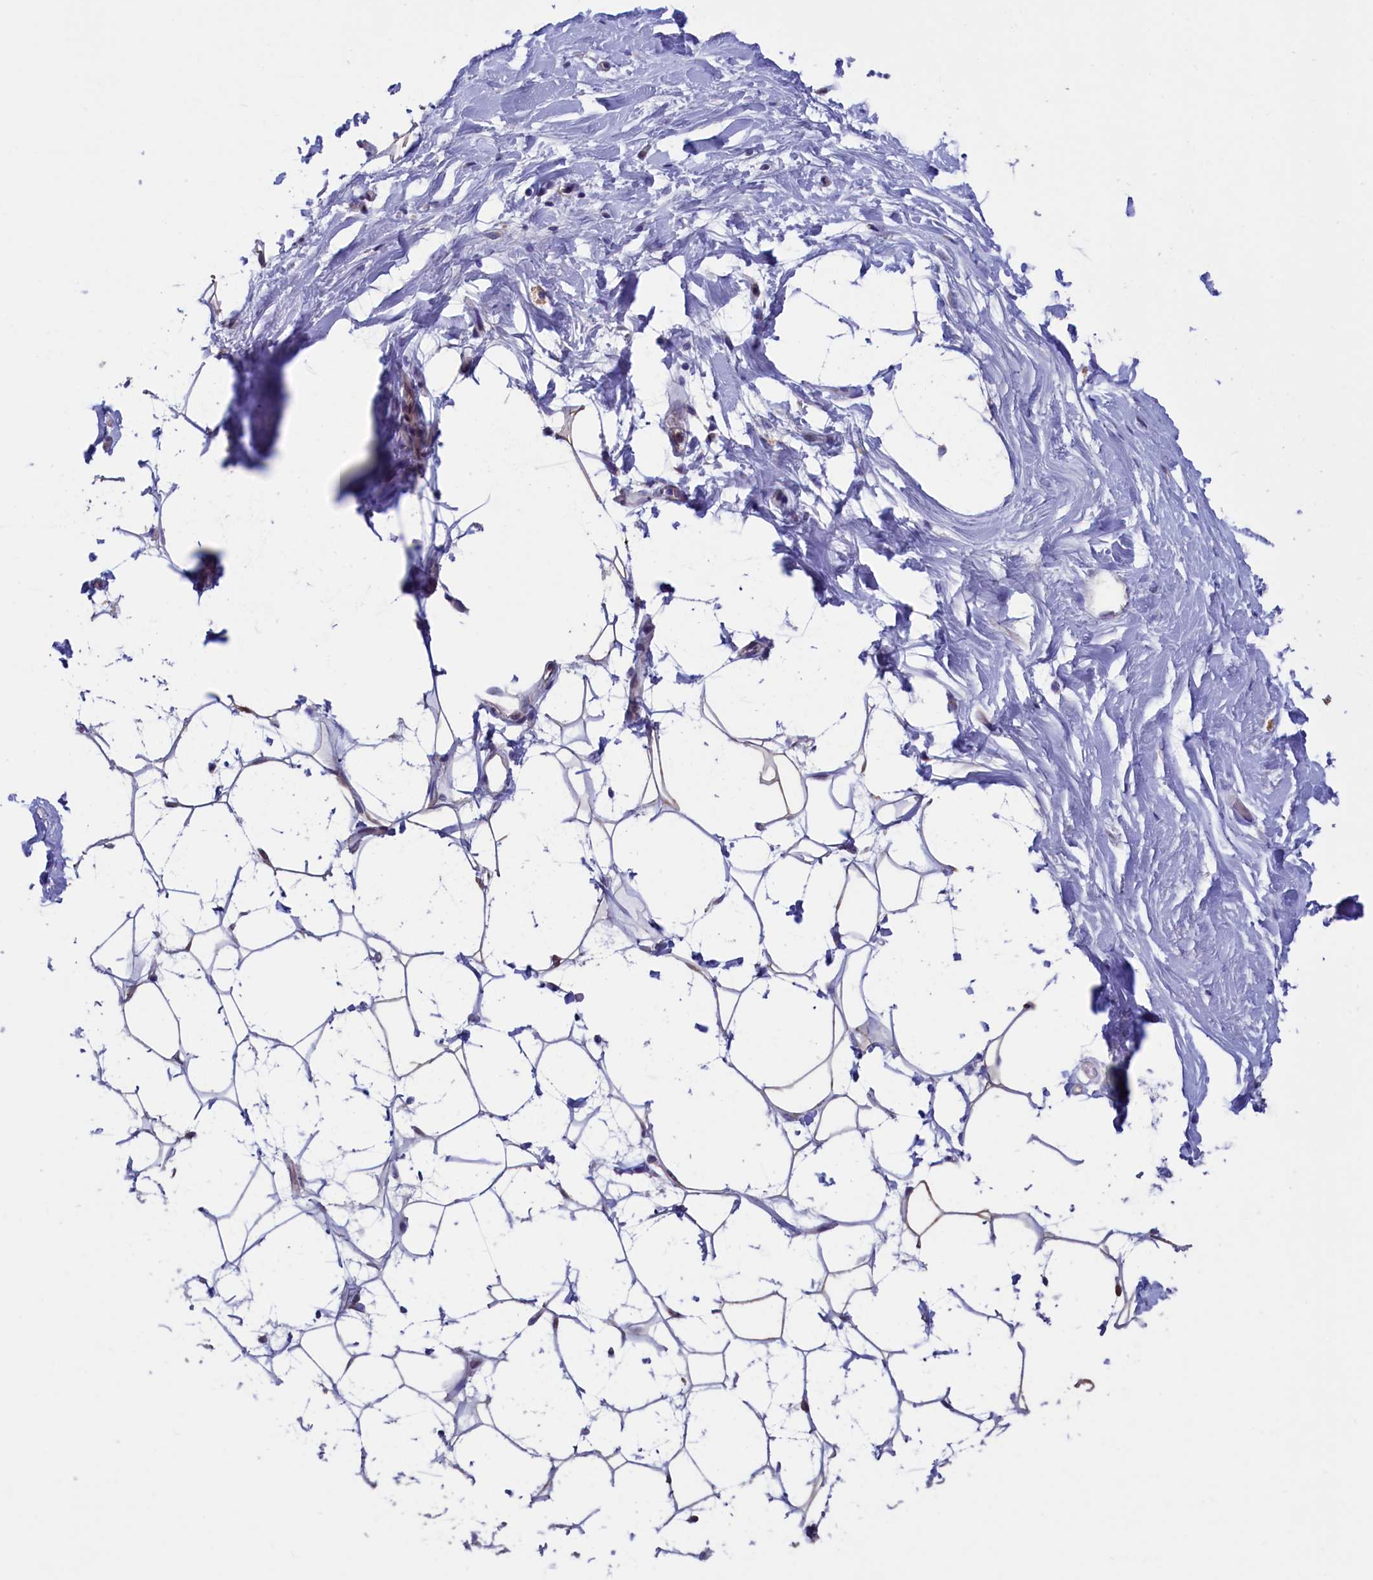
{"staining": {"intensity": "negative", "quantity": "none", "location": "none"}, "tissue": "adipose tissue", "cell_type": "Adipocytes", "image_type": "normal", "snomed": [{"axis": "morphology", "description": "Normal tissue, NOS"}, {"axis": "topography", "description": "Breast"}], "caption": "The image reveals no significant expression in adipocytes of adipose tissue. The staining is performed using DAB (3,3'-diaminobenzidine) brown chromogen with nuclei counter-stained in using hematoxylin.", "gene": "NIBAN3", "patient": {"sex": "female", "age": 26}}